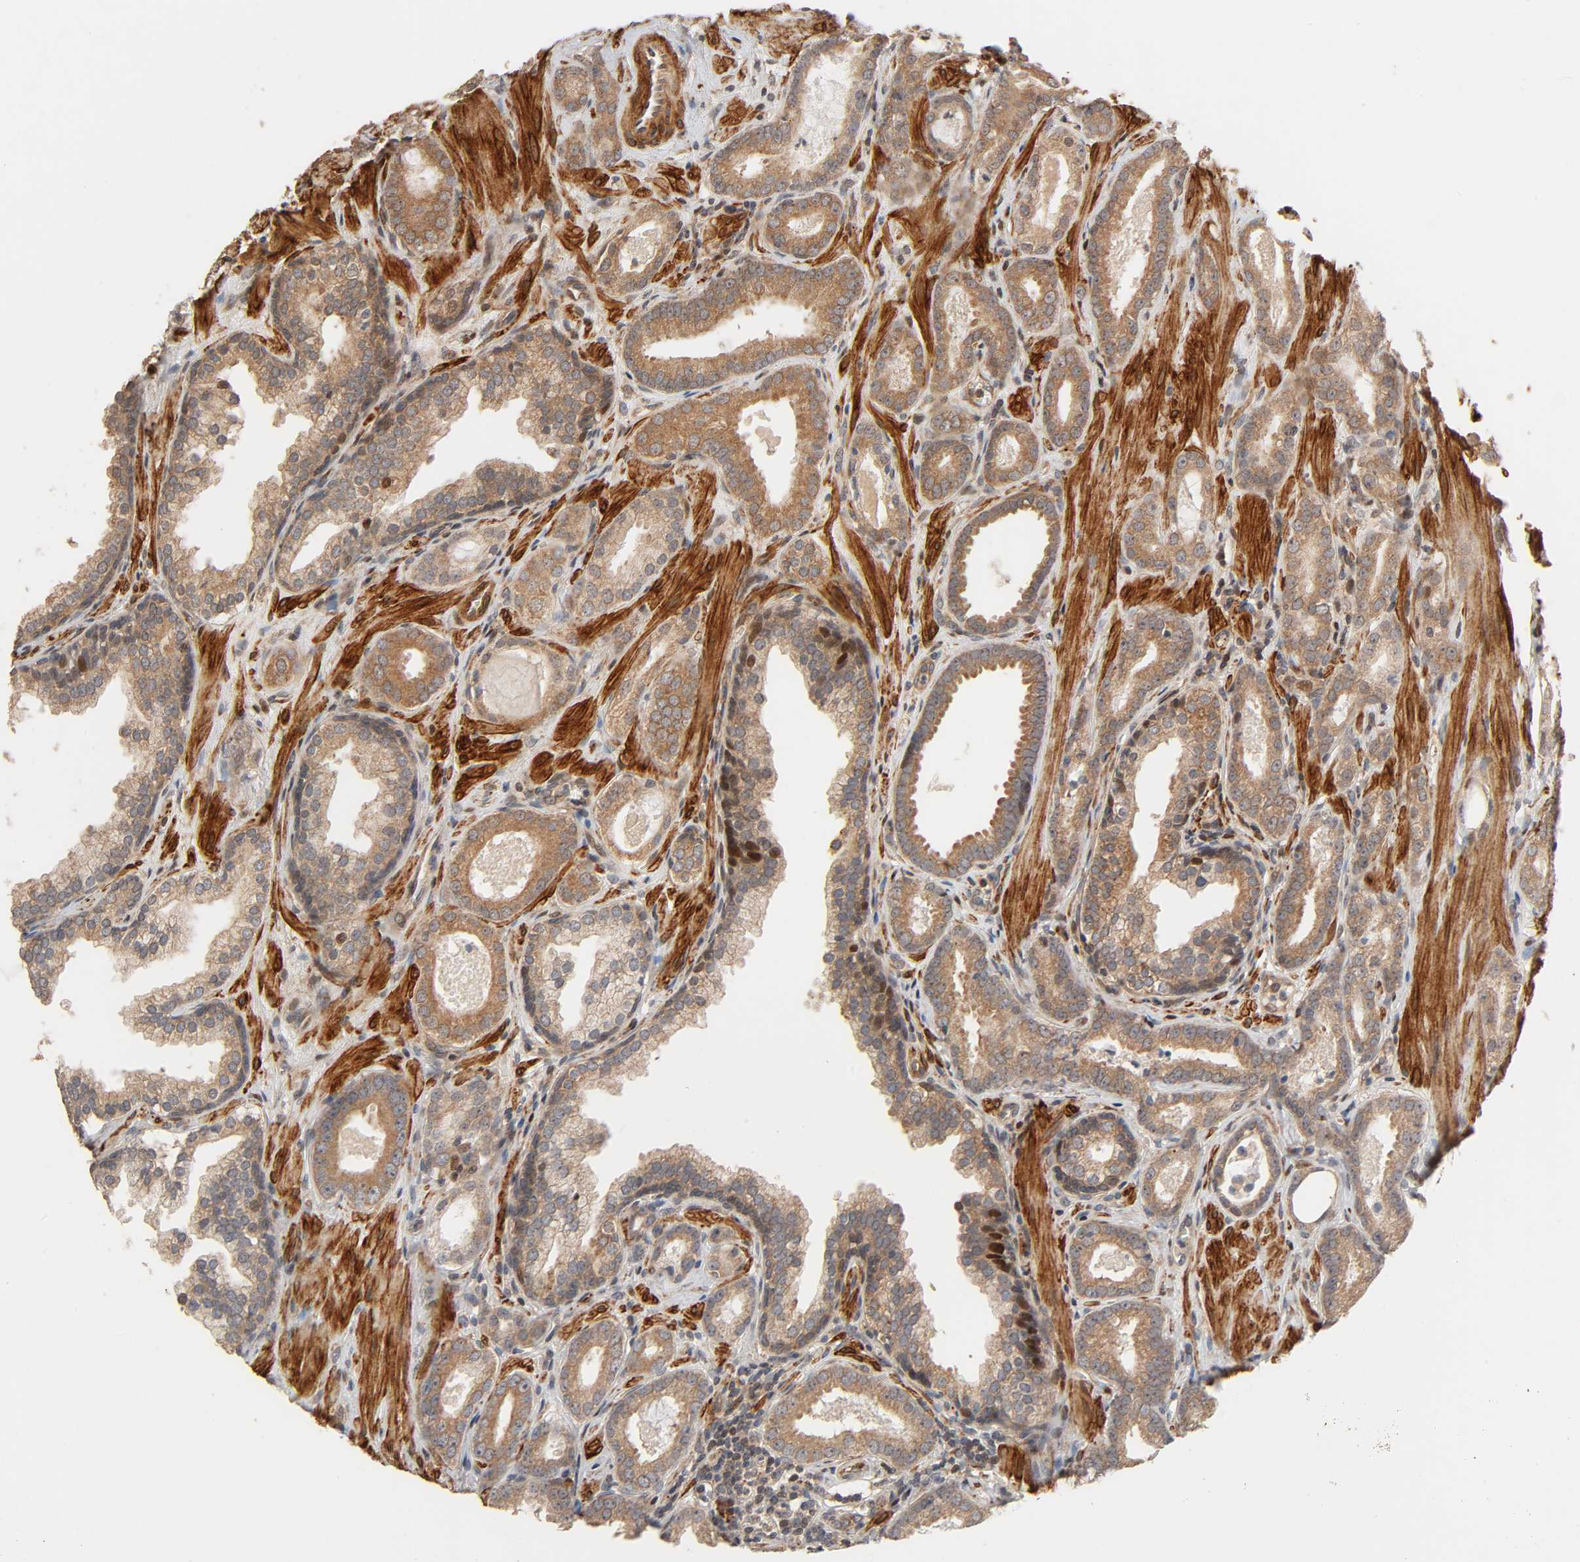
{"staining": {"intensity": "moderate", "quantity": ">75%", "location": "cytoplasmic/membranous"}, "tissue": "prostate cancer", "cell_type": "Tumor cells", "image_type": "cancer", "snomed": [{"axis": "morphology", "description": "Adenocarcinoma, Low grade"}, {"axis": "topography", "description": "Prostate"}], "caption": "A photomicrograph showing moderate cytoplasmic/membranous staining in about >75% of tumor cells in adenocarcinoma (low-grade) (prostate), as visualized by brown immunohistochemical staining.", "gene": "NEMF", "patient": {"sex": "male", "age": 57}}